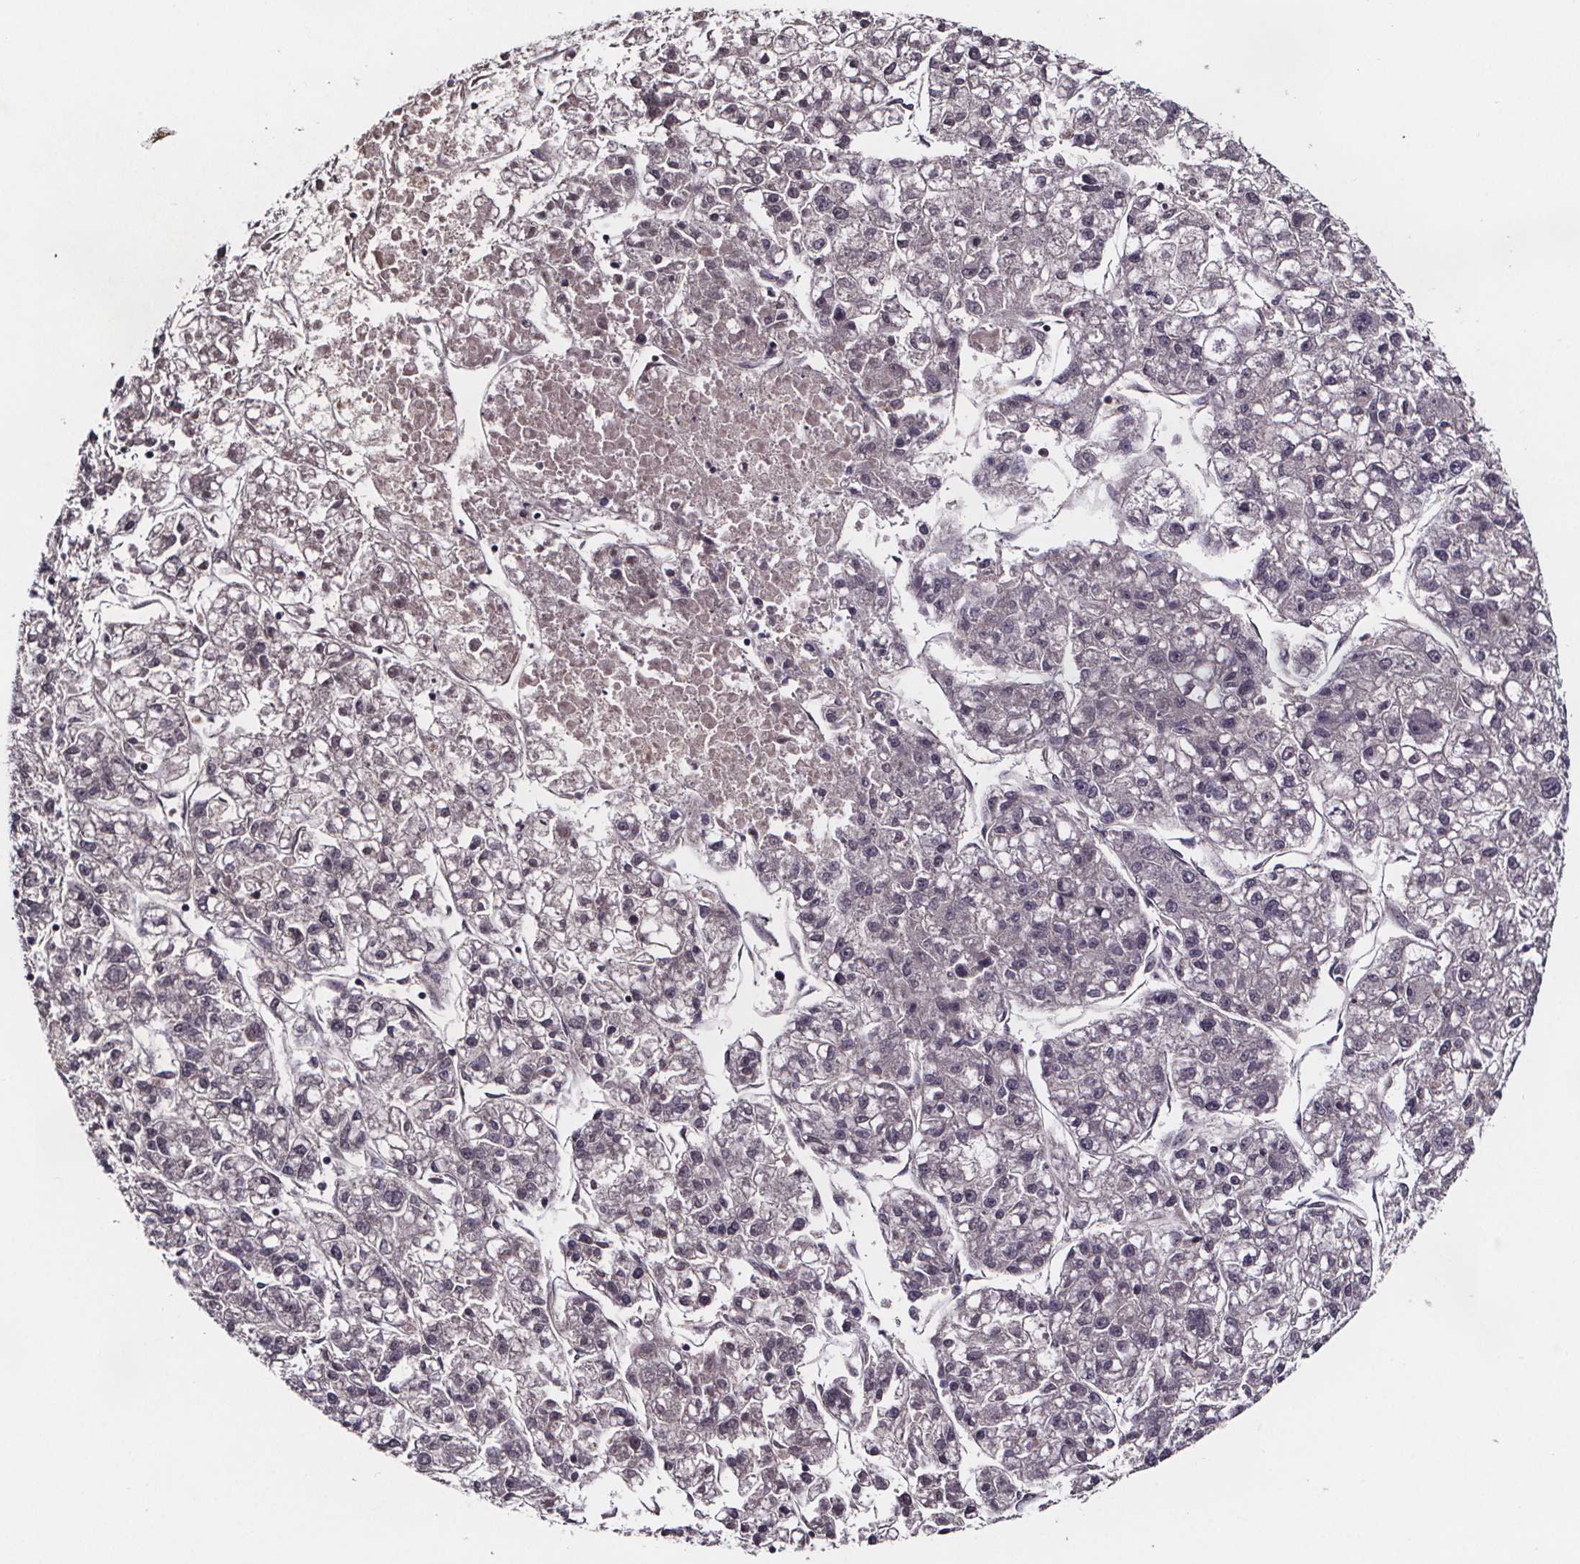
{"staining": {"intensity": "negative", "quantity": "none", "location": "none"}, "tissue": "liver cancer", "cell_type": "Tumor cells", "image_type": "cancer", "snomed": [{"axis": "morphology", "description": "Carcinoma, Hepatocellular, NOS"}, {"axis": "topography", "description": "Liver"}], "caption": "Photomicrograph shows no protein expression in tumor cells of liver hepatocellular carcinoma tissue. (DAB immunohistochemistry (IHC), high magnification).", "gene": "NPHP4", "patient": {"sex": "male", "age": 56}}